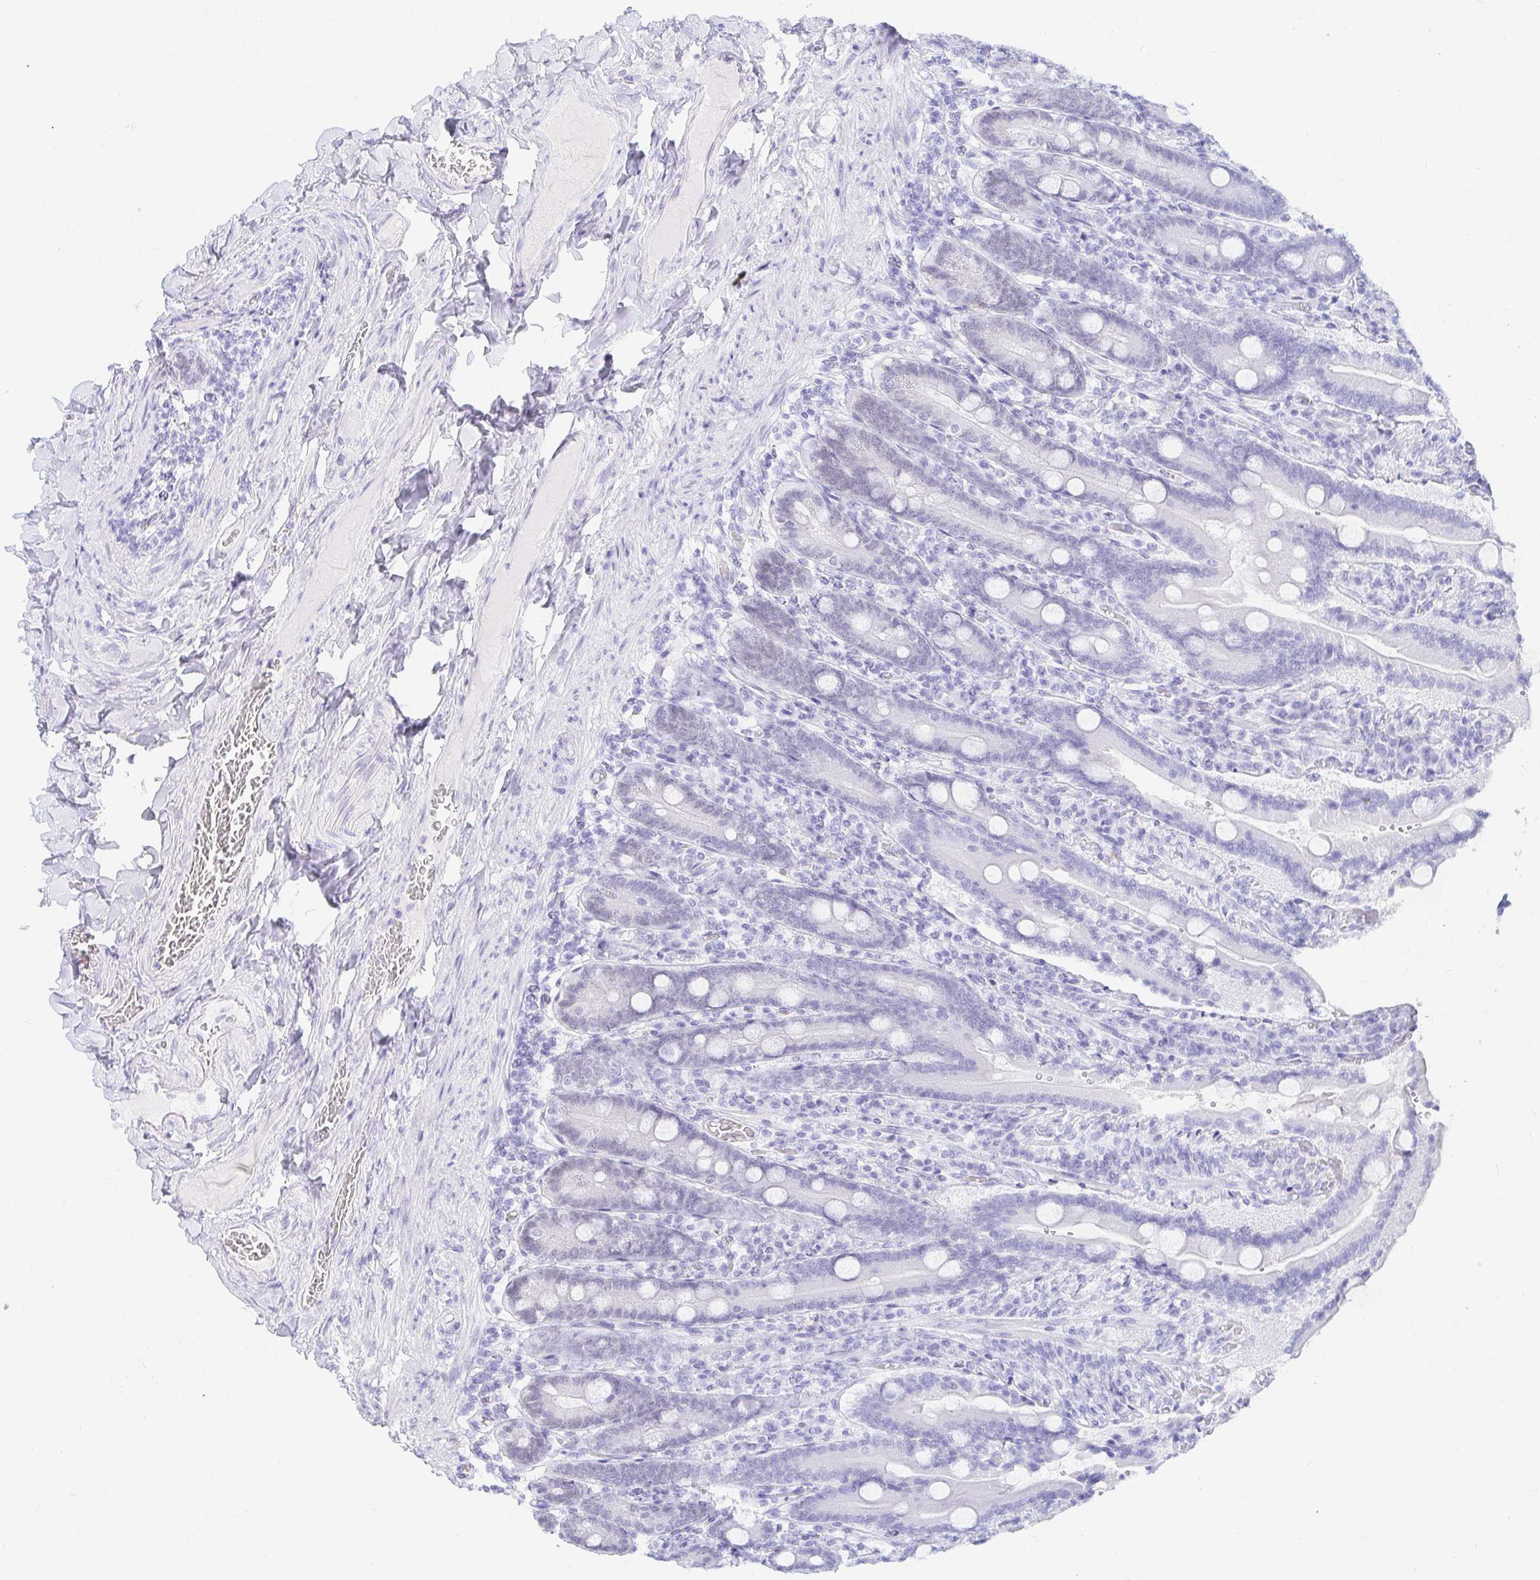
{"staining": {"intensity": "moderate", "quantity": "<25%", "location": "nuclear"}, "tissue": "duodenum", "cell_type": "Glandular cells", "image_type": "normal", "snomed": [{"axis": "morphology", "description": "Normal tissue, NOS"}, {"axis": "topography", "description": "Duodenum"}], "caption": "High-power microscopy captured an immunohistochemistry (IHC) micrograph of benign duodenum, revealing moderate nuclear expression in approximately <25% of glandular cells. (IHC, brightfield microscopy, high magnification).", "gene": "OR6T1", "patient": {"sex": "female", "age": 62}}